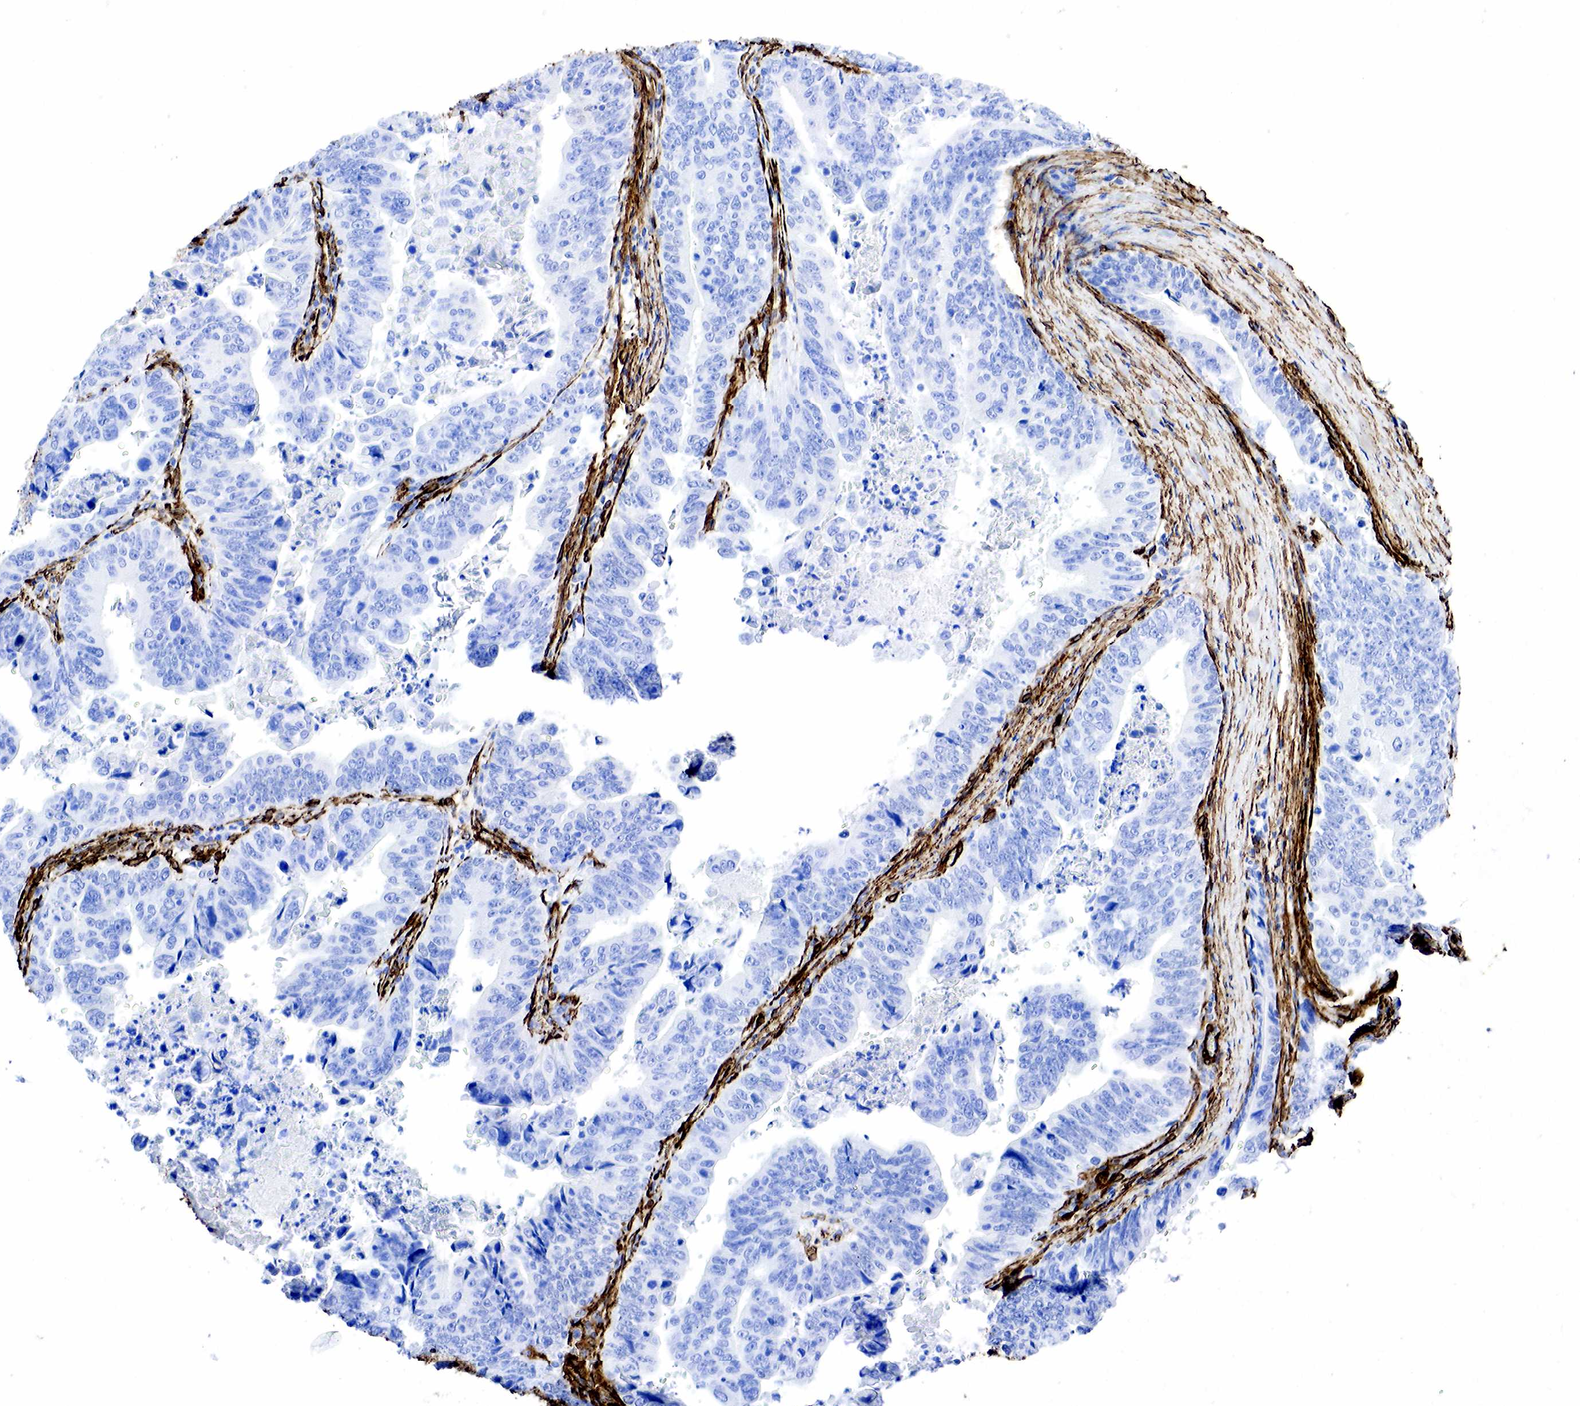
{"staining": {"intensity": "negative", "quantity": "none", "location": "none"}, "tissue": "stomach cancer", "cell_type": "Tumor cells", "image_type": "cancer", "snomed": [{"axis": "morphology", "description": "Adenocarcinoma, NOS"}, {"axis": "topography", "description": "Stomach, upper"}], "caption": "Immunohistochemistry photomicrograph of neoplastic tissue: stomach cancer stained with DAB reveals no significant protein expression in tumor cells. (DAB immunohistochemistry visualized using brightfield microscopy, high magnification).", "gene": "ACTA2", "patient": {"sex": "female", "age": 50}}